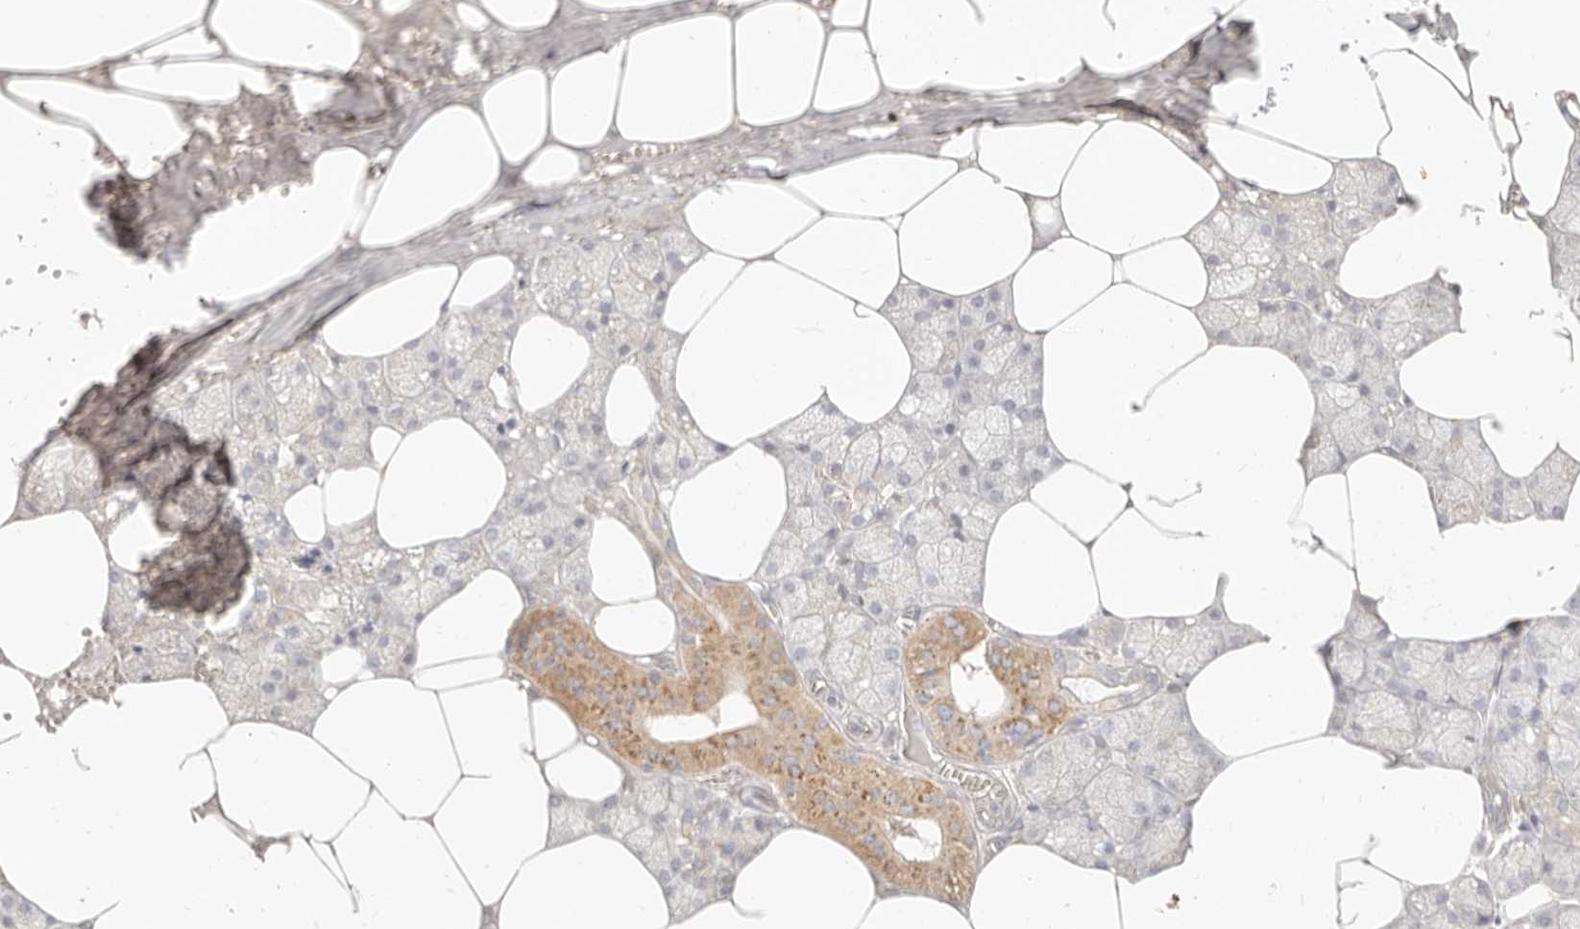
{"staining": {"intensity": "moderate", "quantity": "<25%", "location": "cytoplasmic/membranous"}, "tissue": "salivary gland", "cell_type": "Glandular cells", "image_type": "normal", "snomed": [{"axis": "morphology", "description": "Normal tissue, NOS"}, {"axis": "topography", "description": "Salivary gland"}], "caption": "Glandular cells reveal moderate cytoplasmic/membranous staining in about <25% of cells in normal salivary gland.", "gene": "ACOX1", "patient": {"sex": "male", "age": 62}}